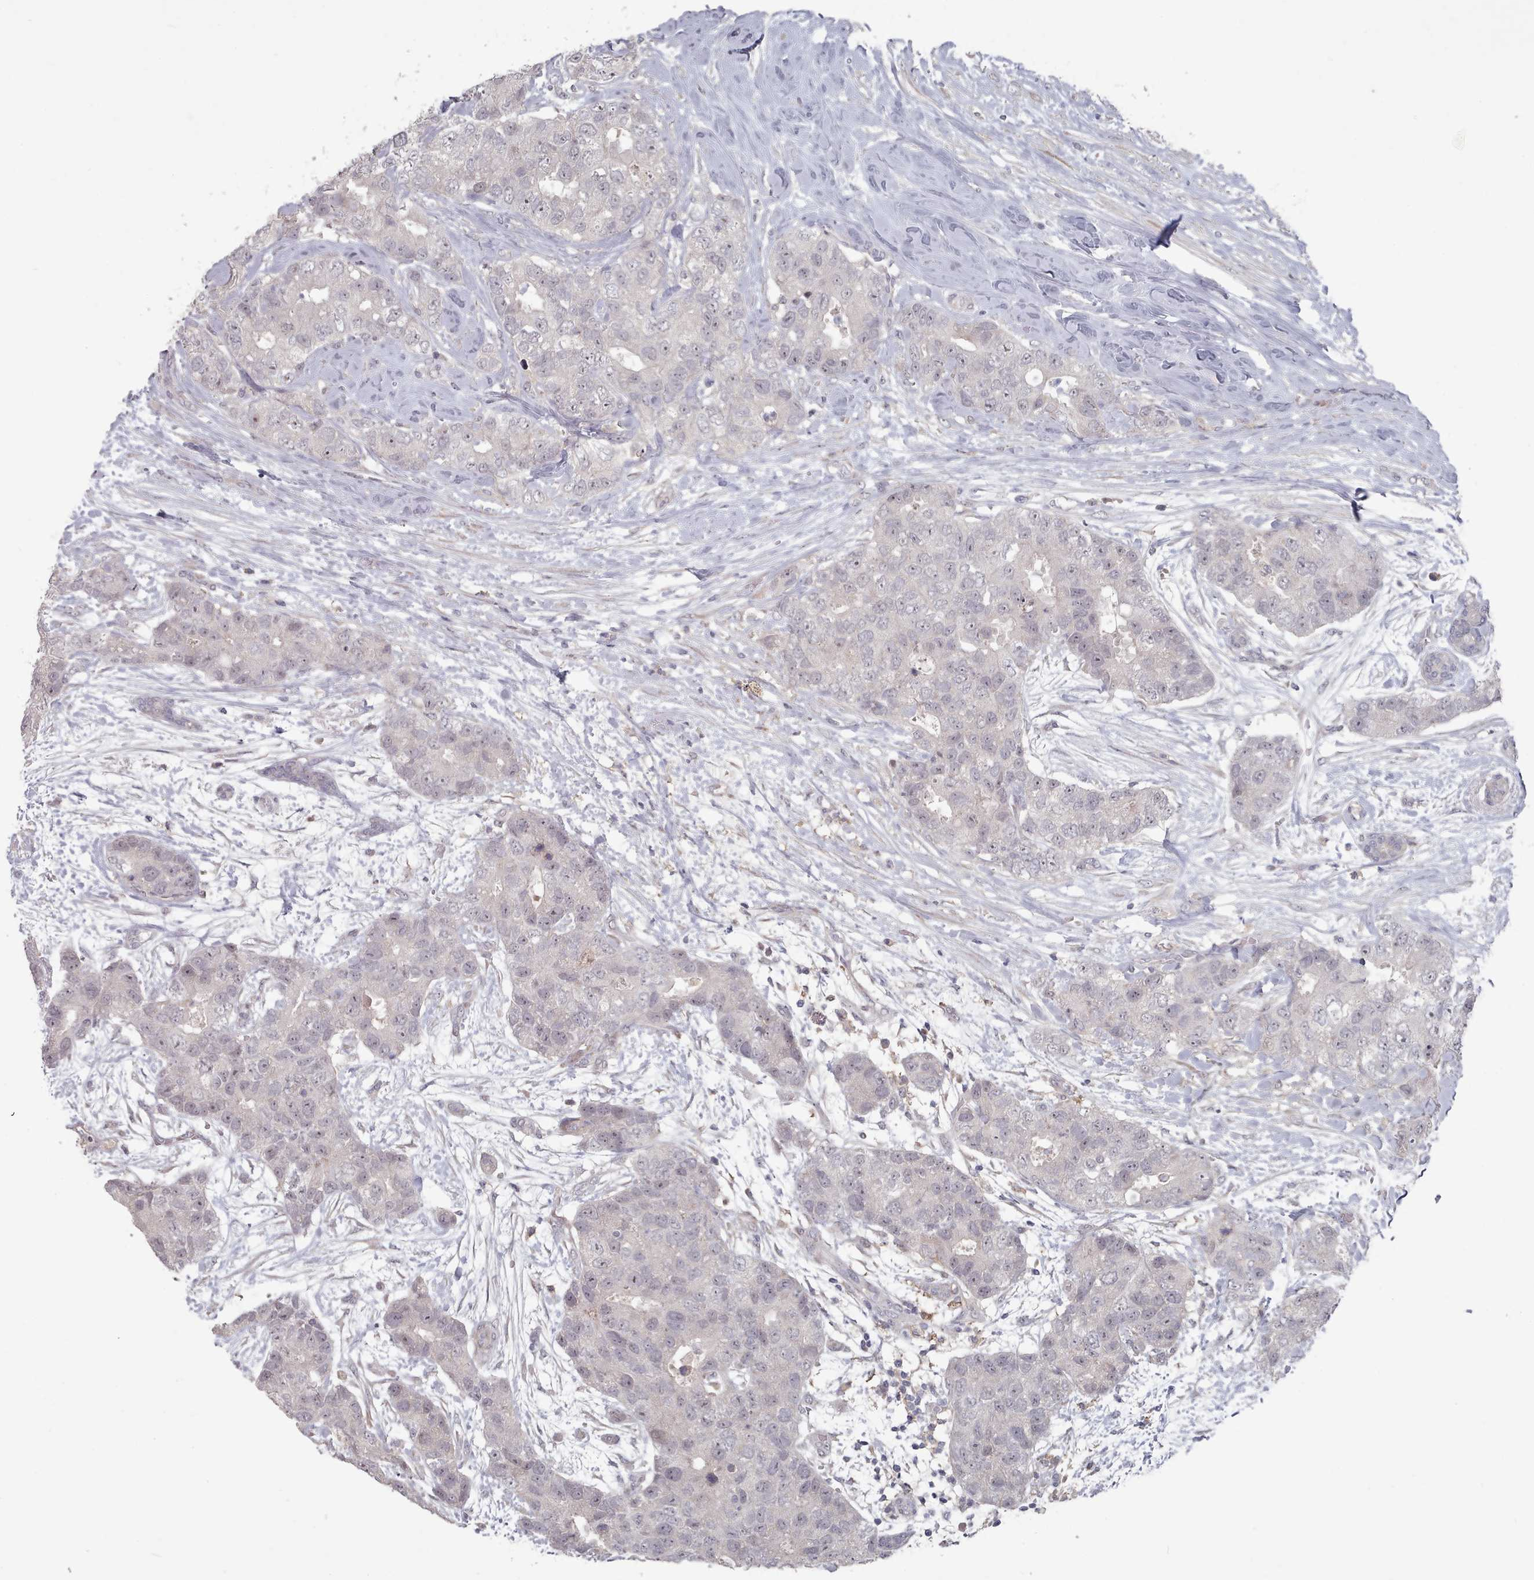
{"staining": {"intensity": "negative", "quantity": "none", "location": "none"}, "tissue": "breast cancer", "cell_type": "Tumor cells", "image_type": "cancer", "snomed": [{"axis": "morphology", "description": "Duct carcinoma"}, {"axis": "topography", "description": "Breast"}], "caption": "Breast cancer was stained to show a protein in brown. There is no significant expression in tumor cells.", "gene": "COL8A2", "patient": {"sex": "female", "age": 62}}